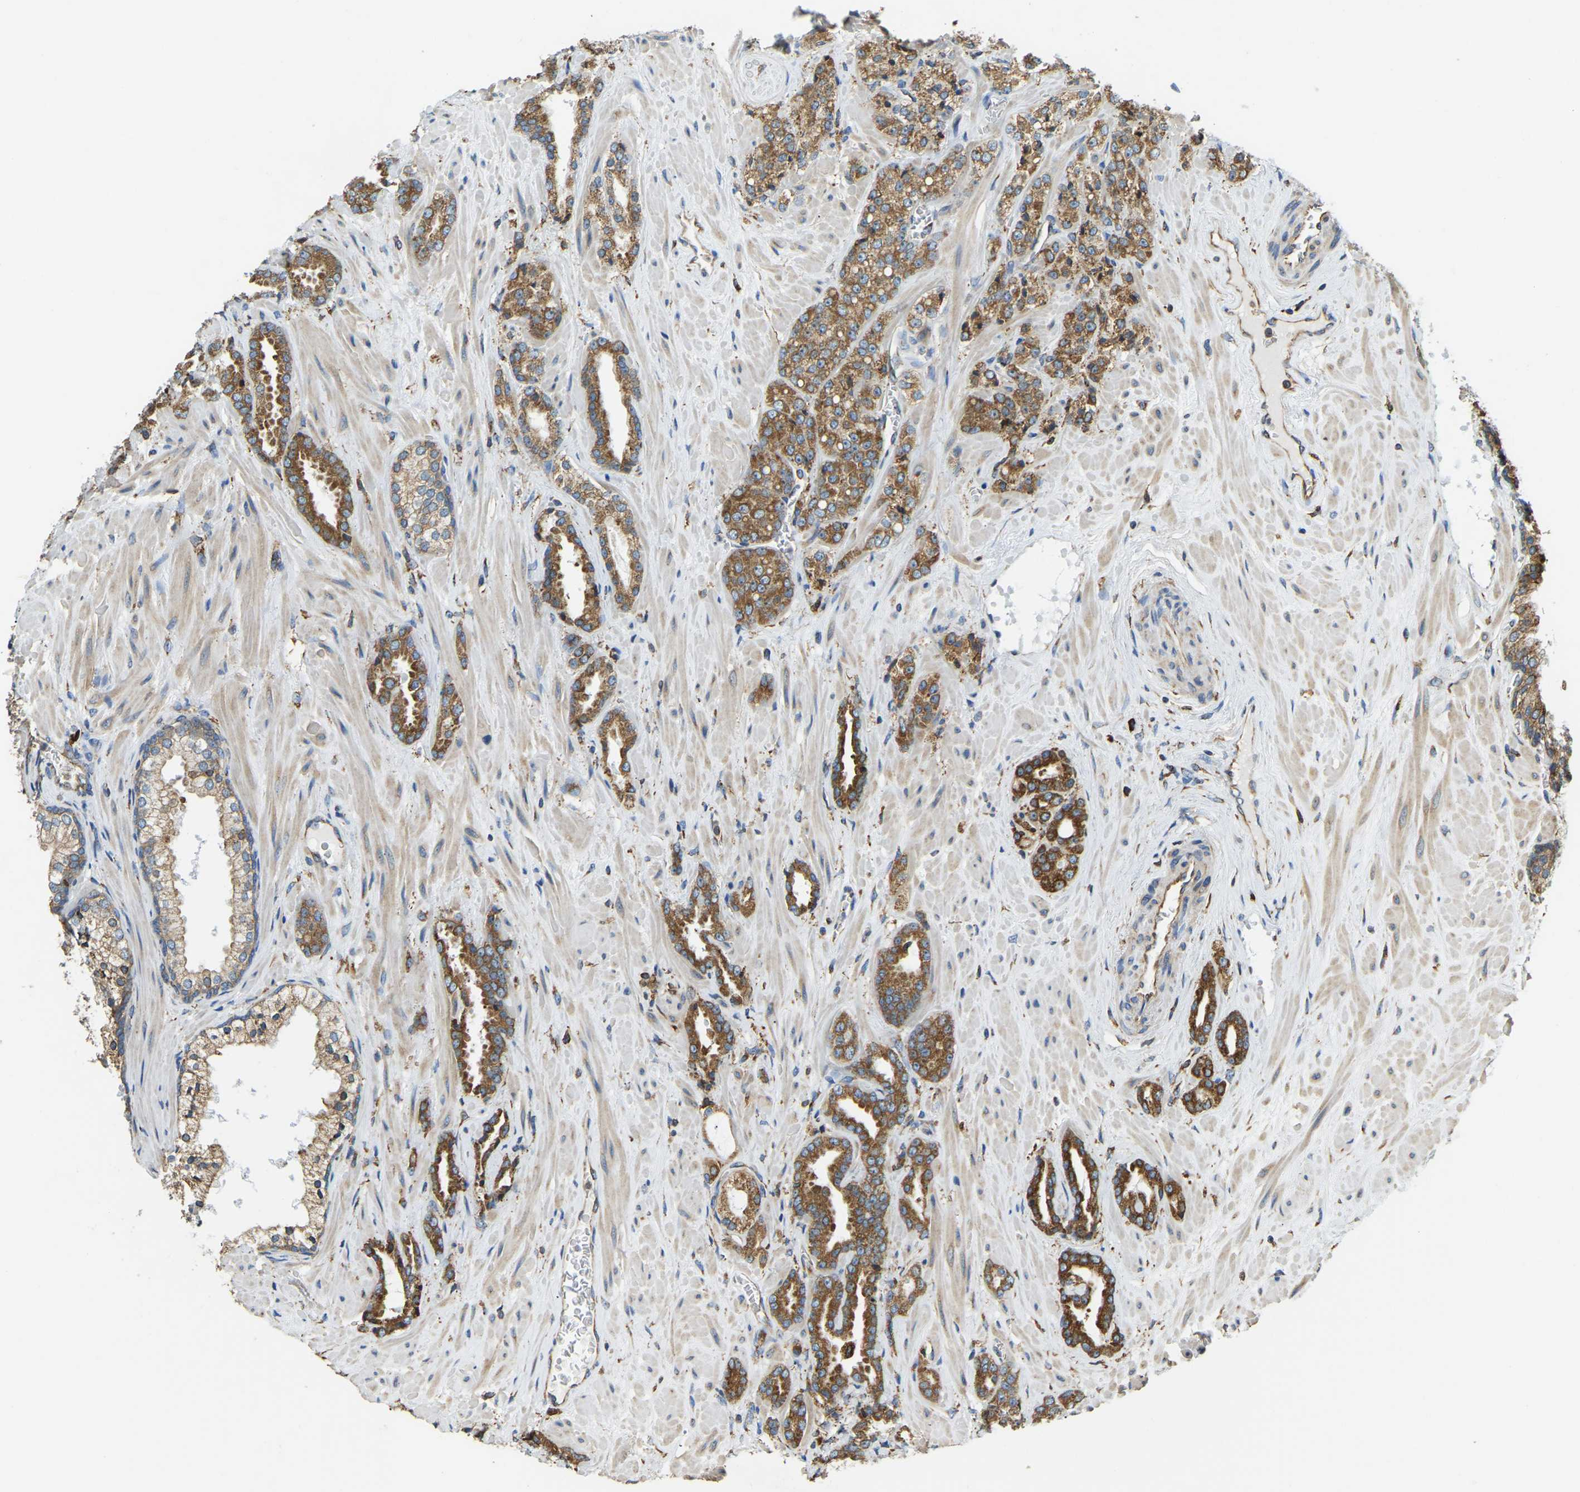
{"staining": {"intensity": "moderate", "quantity": ">75%", "location": "cytoplasmic/membranous"}, "tissue": "prostate cancer", "cell_type": "Tumor cells", "image_type": "cancer", "snomed": [{"axis": "morphology", "description": "Adenocarcinoma, High grade"}, {"axis": "topography", "description": "Prostate"}], "caption": "IHC of human prostate adenocarcinoma (high-grade) shows medium levels of moderate cytoplasmic/membranous staining in approximately >75% of tumor cells.", "gene": "RNF115", "patient": {"sex": "male", "age": 64}}